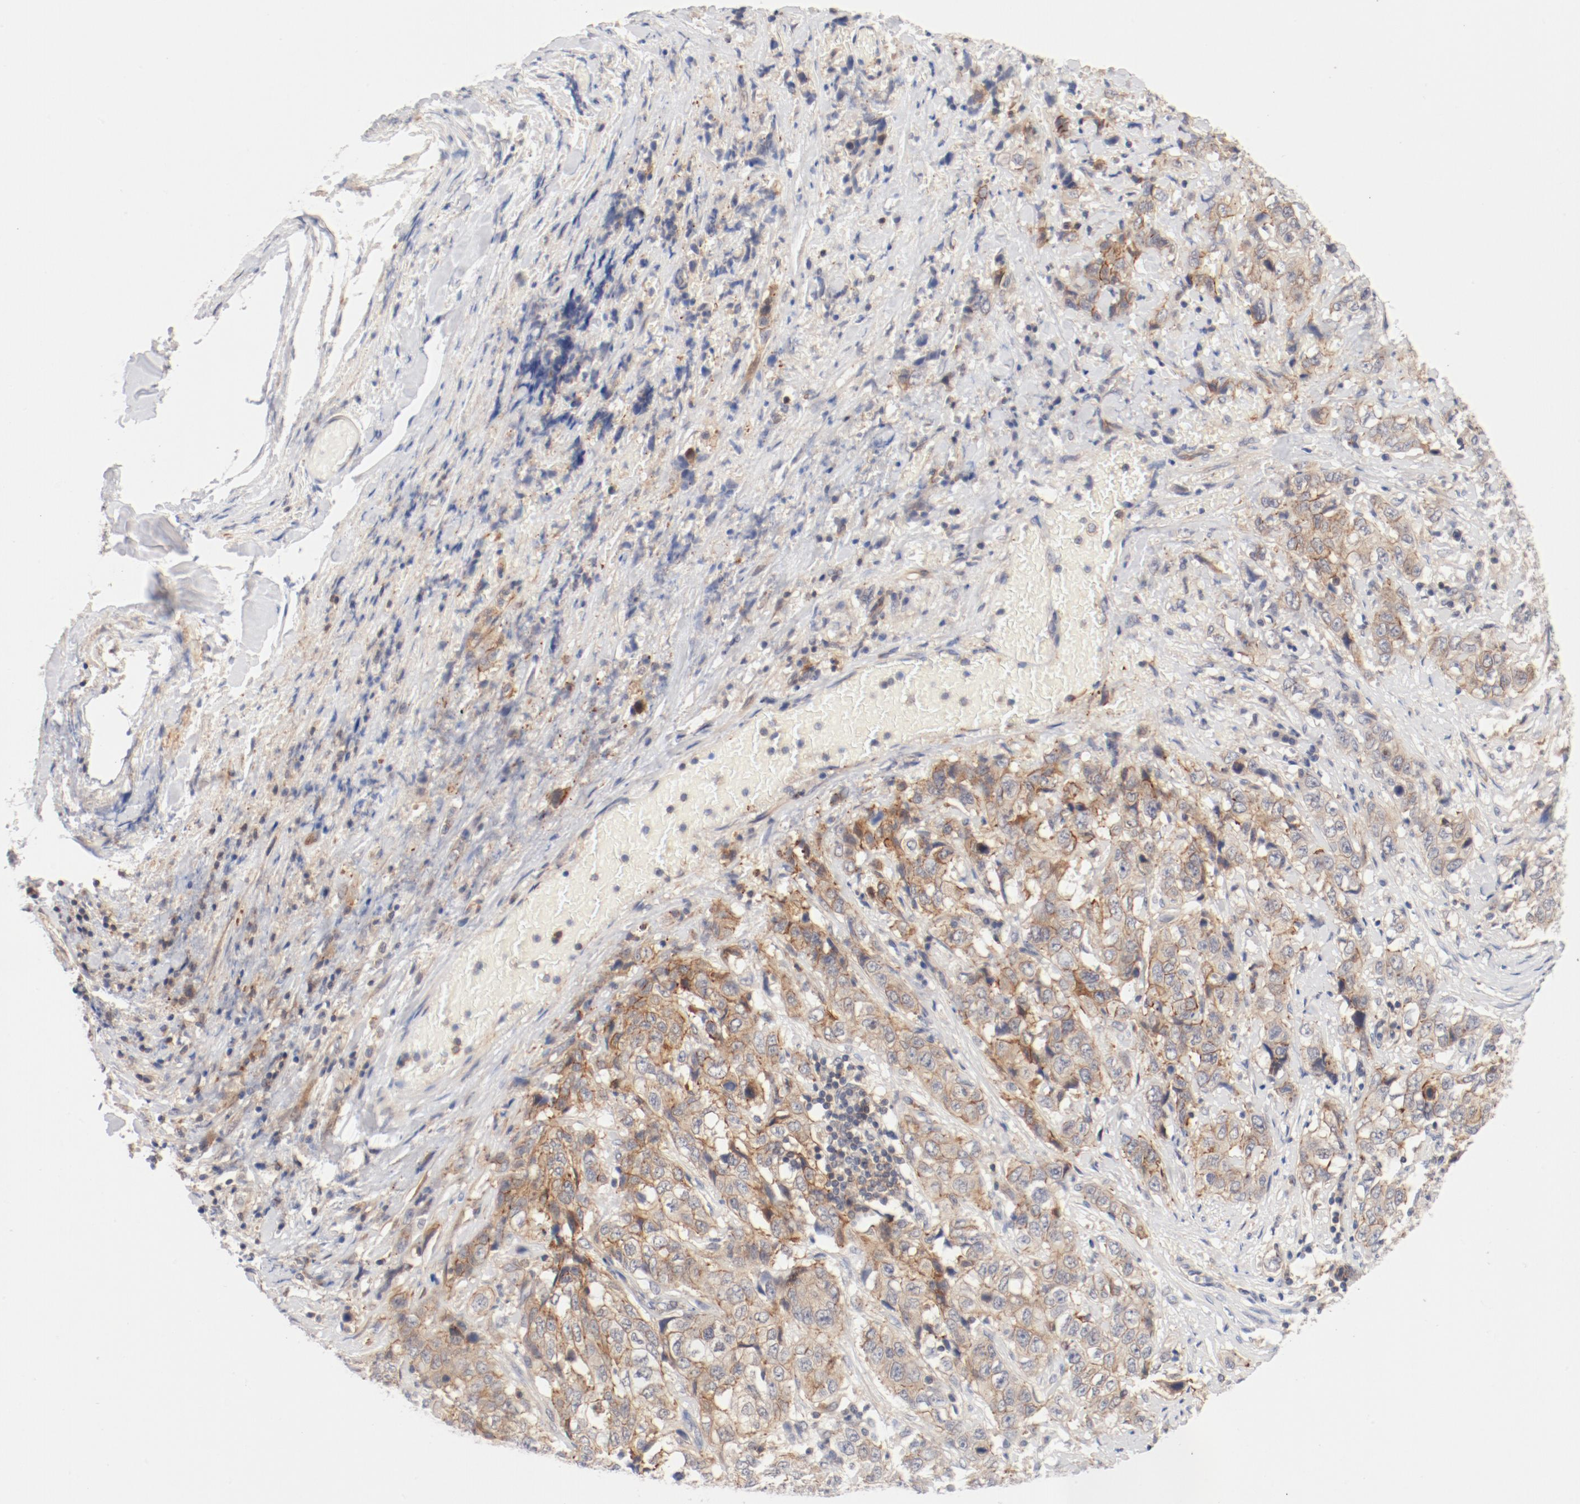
{"staining": {"intensity": "moderate", "quantity": ">75%", "location": "cytoplasmic/membranous"}, "tissue": "stomach cancer", "cell_type": "Tumor cells", "image_type": "cancer", "snomed": [{"axis": "morphology", "description": "Adenocarcinoma, NOS"}, {"axis": "topography", "description": "Stomach"}], "caption": "Adenocarcinoma (stomach) stained with DAB immunohistochemistry shows medium levels of moderate cytoplasmic/membranous positivity in approximately >75% of tumor cells.", "gene": "ZNF267", "patient": {"sex": "male", "age": 48}}